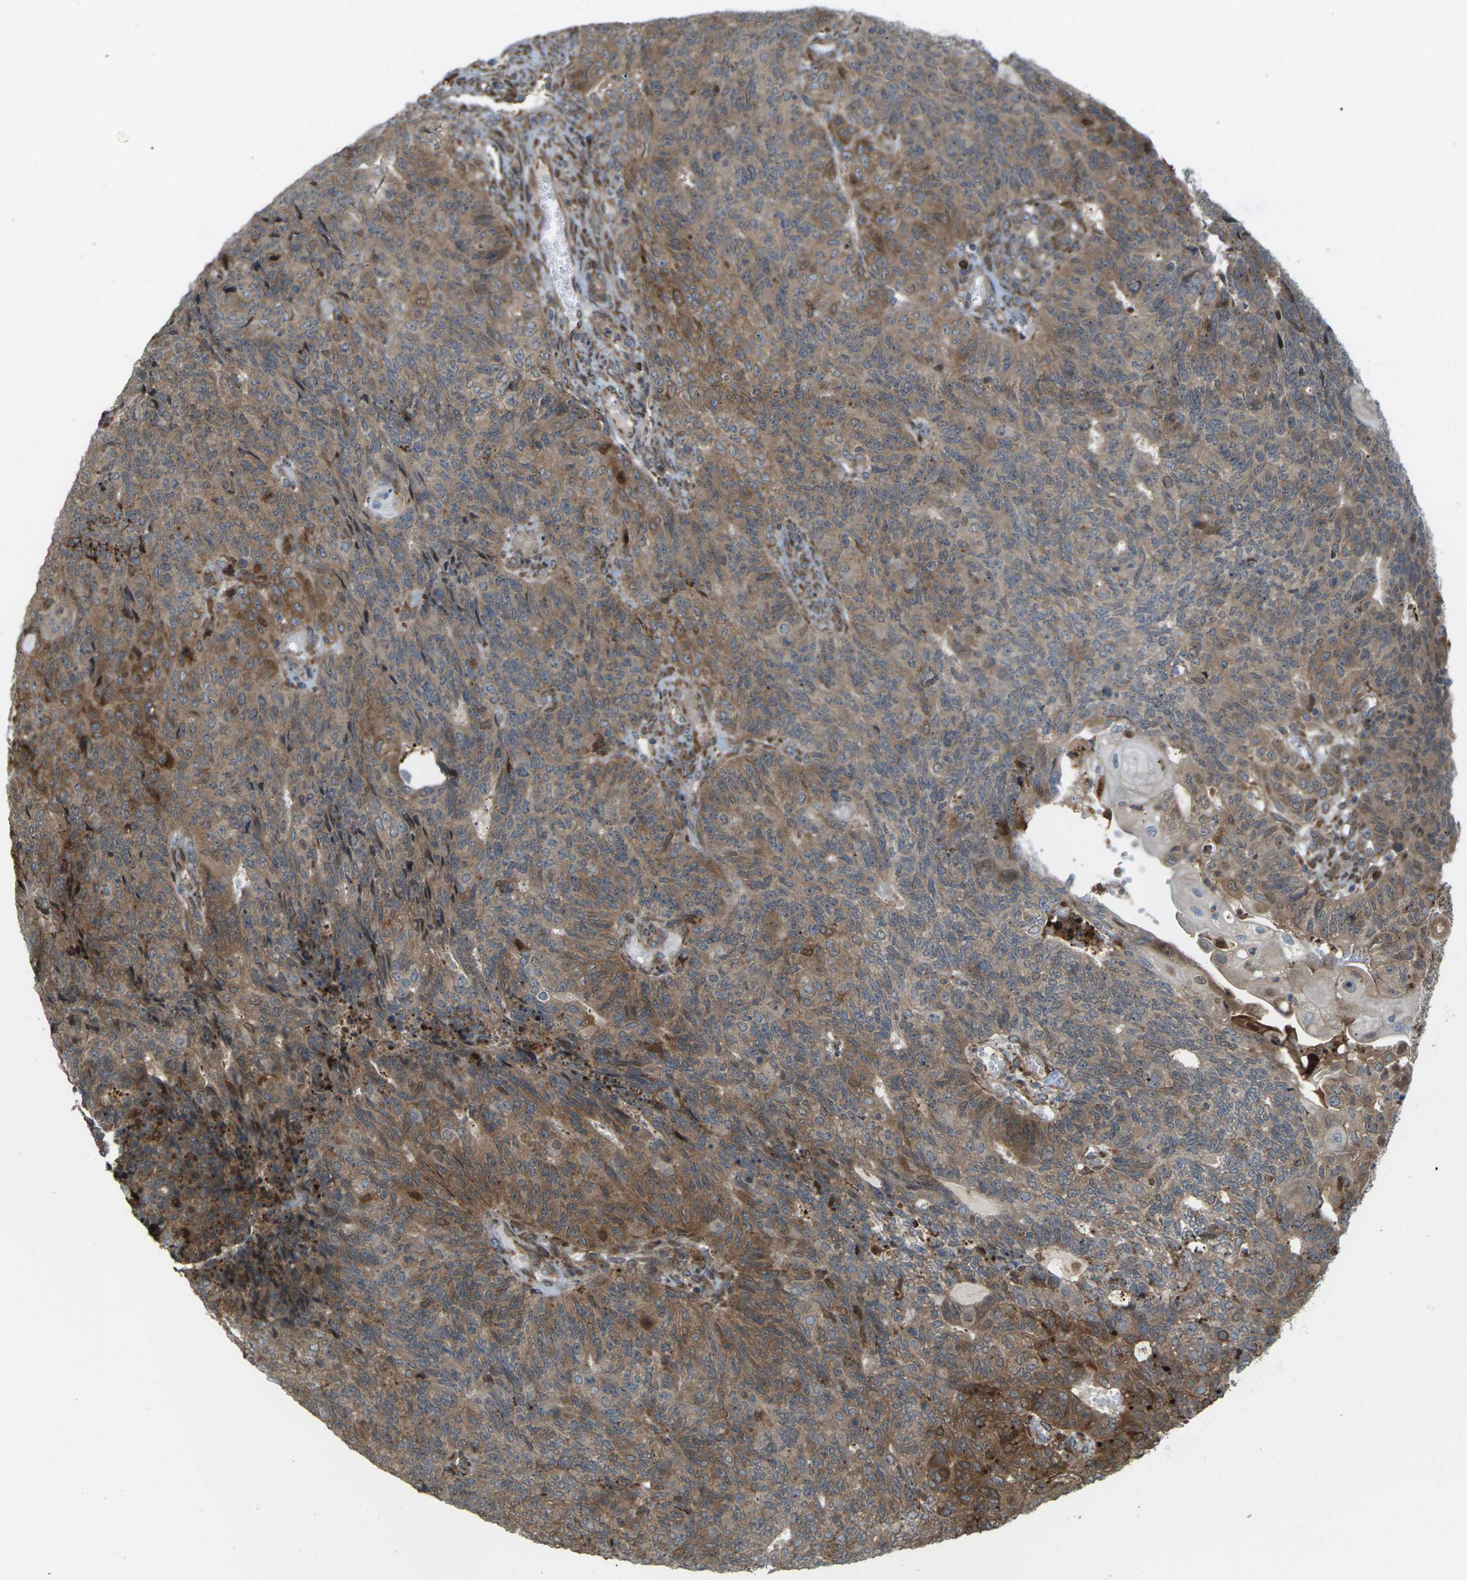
{"staining": {"intensity": "moderate", "quantity": ">75%", "location": "cytoplasmic/membranous"}, "tissue": "endometrial cancer", "cell_type": "Tumor cells", "image_type": "cancer", "snomed": [{"axis": "morphology", "description": "Adenocarcinoma, NOS"}, {"axis": "topography", "description": "Endometrium"}], "caption": "IHC micrograph of neoplastic tissue: human adenocarcinoma (endometrial) stained using IHC demonstrates medium levels of moderate protein expression localized specifically in the cytoplasmic/membranous of tumor cells, appearing as a cytoplasmic/membranous brown color.", "gene": "ROBO1", "patient": {"sex": "female", "age": 32}}